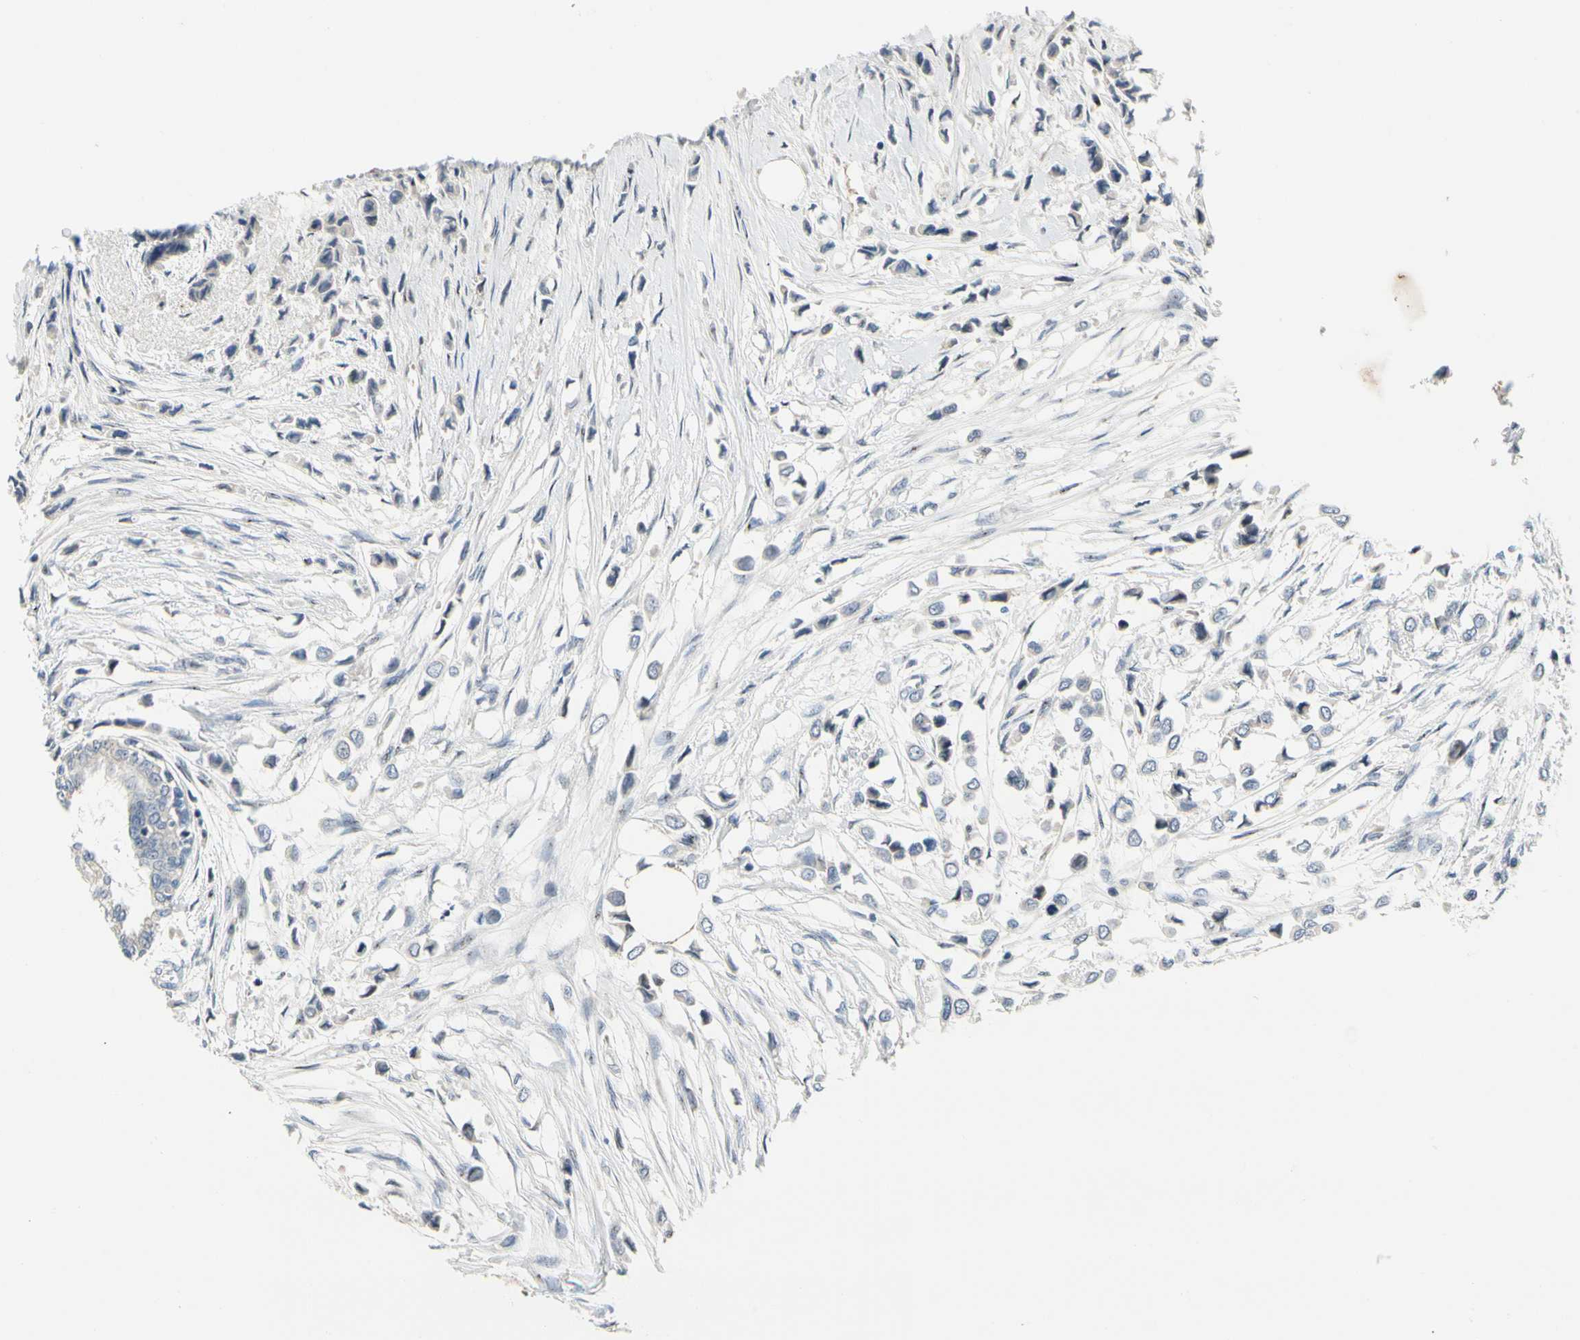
{"staining": {"intensity": "negative", "quantity": "none", "location": "none"}, "tissue": "breast cancer", "cell_type": "Tumor cells", "image_type": "cancer", "snomed": [{"axis": "morphology", "description": "Lobular carcinoma"}, {"axis": "topography", "description": "Breast"}], "caption": "Lobular carcinoma (breast) was stained to show a protein in brown. There is no significant positivity in tumor cells.", "gene": "NFASC", "patient": {"sex": "female", "age": 51}}